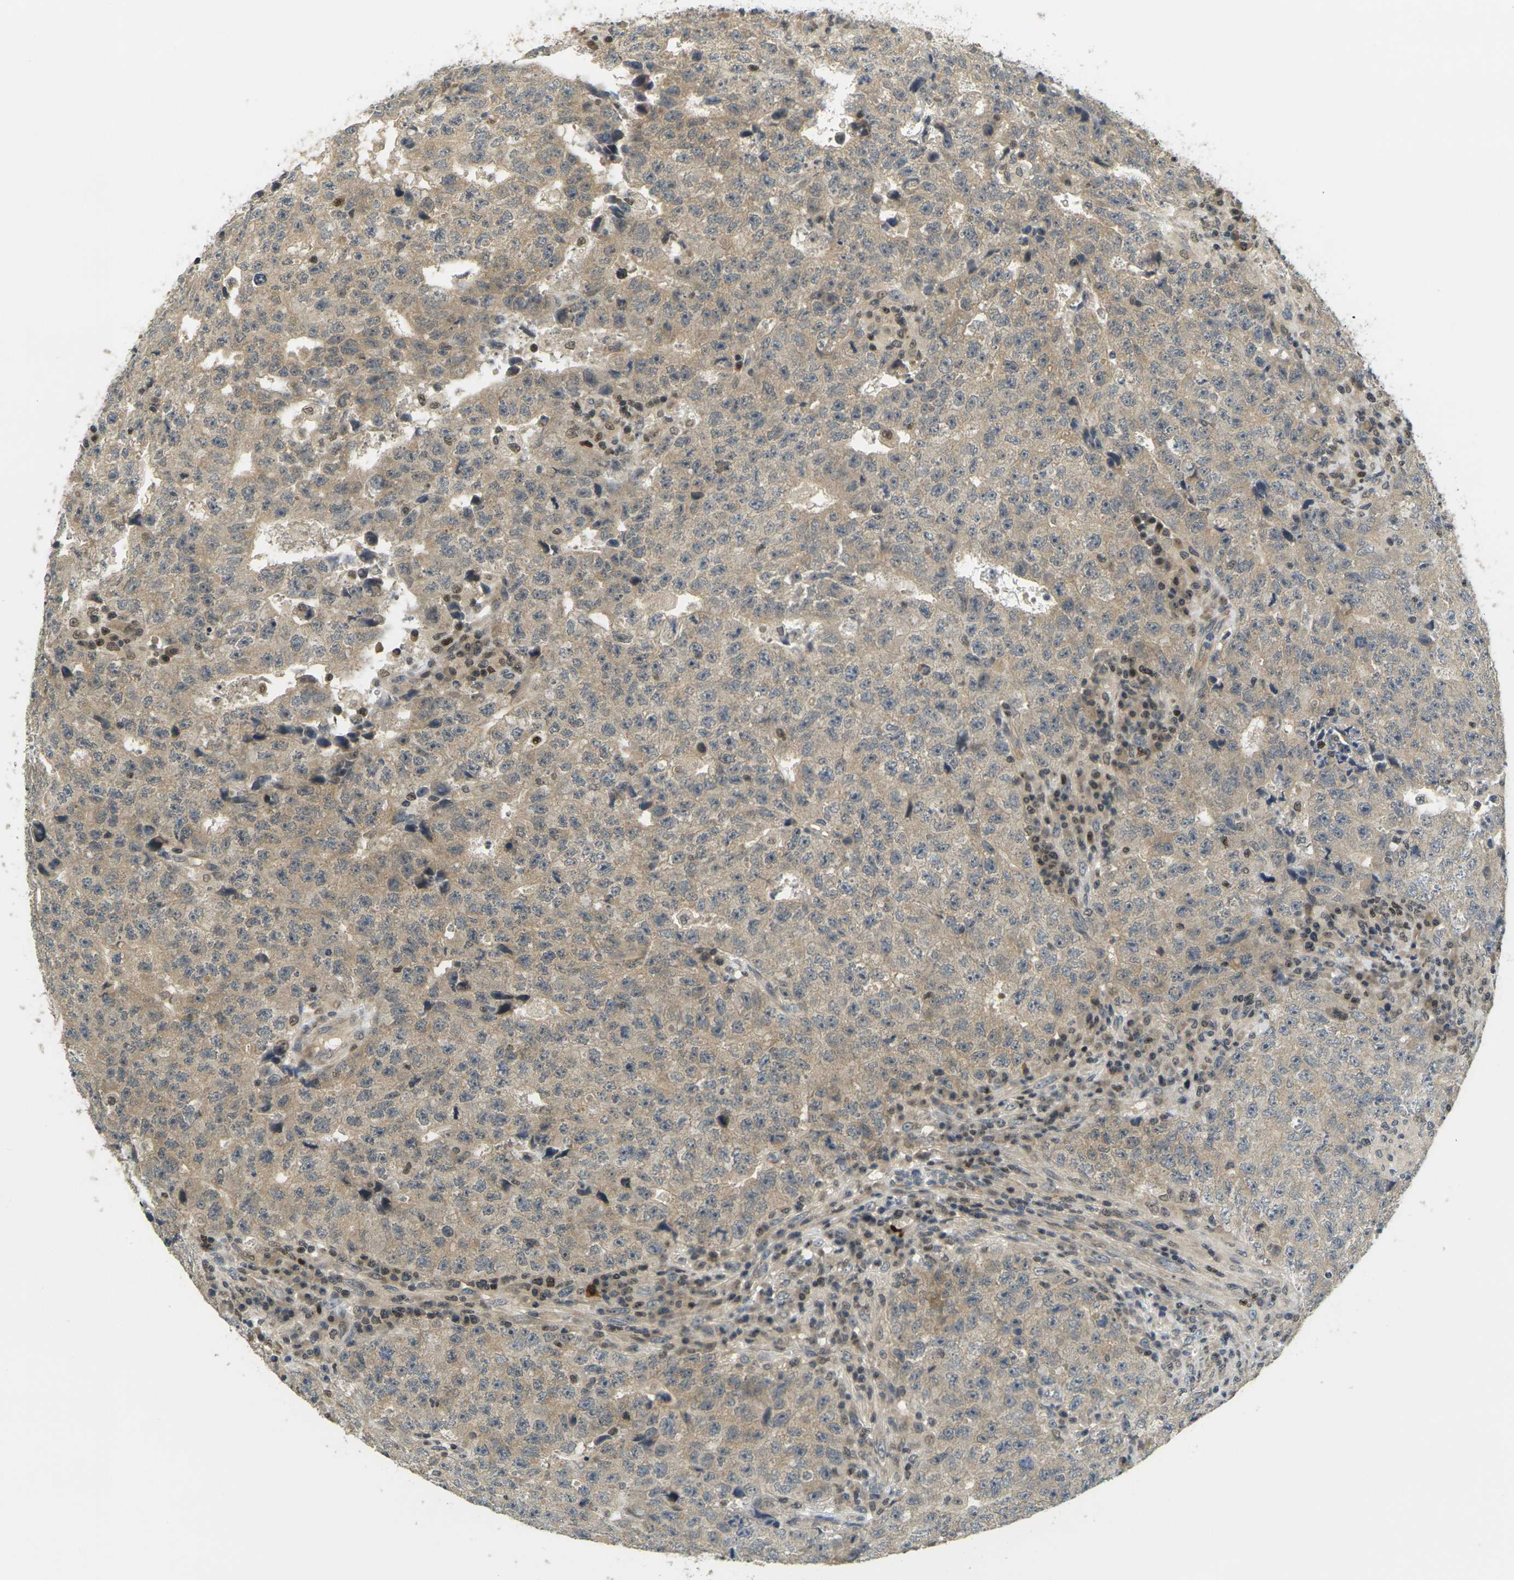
{"staining": {"intensity": "weak", "quantity": ">75%", "location": "cytoplasmic/membranous"}, "tissue": "testis cancer", "cell_type": "Tumor cells", "image_type": "cancer", "snomed": [{"axis": "morphology", "description": "Necrosis, NOS"}, {"axis": "morphology", "description": "Carcinoma, Embryonal, NOS"}, {"axis": "topography", "description": "Testis"}], "caption": "A histopathology image of human testis cancer (embryonal carcinoma) stained for a protein displays weak cytoplasmic/membranous brown staining in tumor cells.", "gene": "KLHL8", "patient": {"sex": "male", "age": 19}}